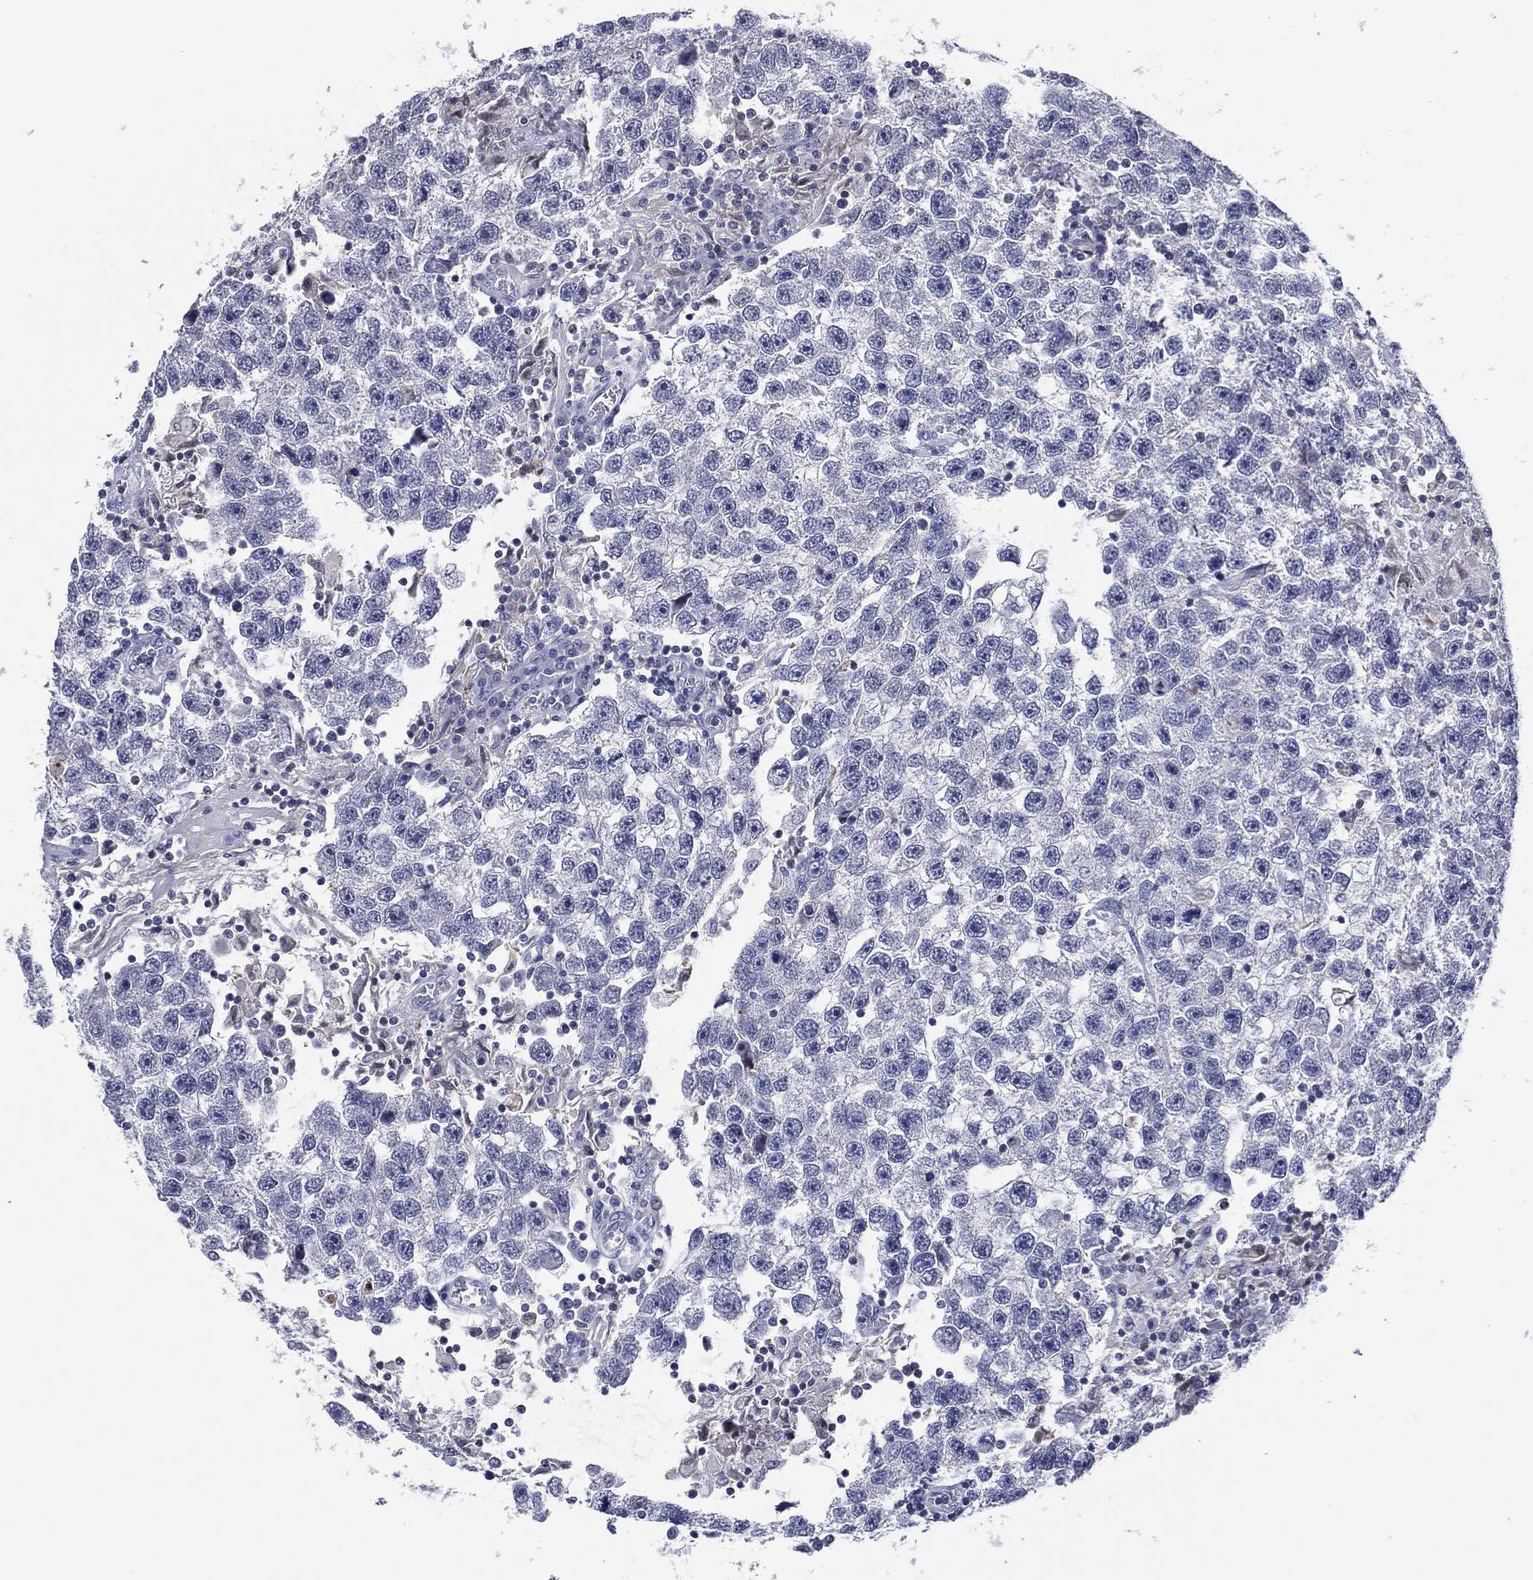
{"staining": {"intensity": "negative", "quantity": "none", "location": "none"}, "tissue": "testis cancer", "cell_type": "Tumor cells", "image_type": "cancer", "snomed": [{"axis": "morphology", "description": "Seminoma, NOS"}, {"axis": "topography", "description": "Testis"}], "caption": "Human testis seminoma stained for a protein using IHC exhibits no staining in tumor cells.", "gene": "TRIM31", "patient": {"sex": "male", "age": 26}}